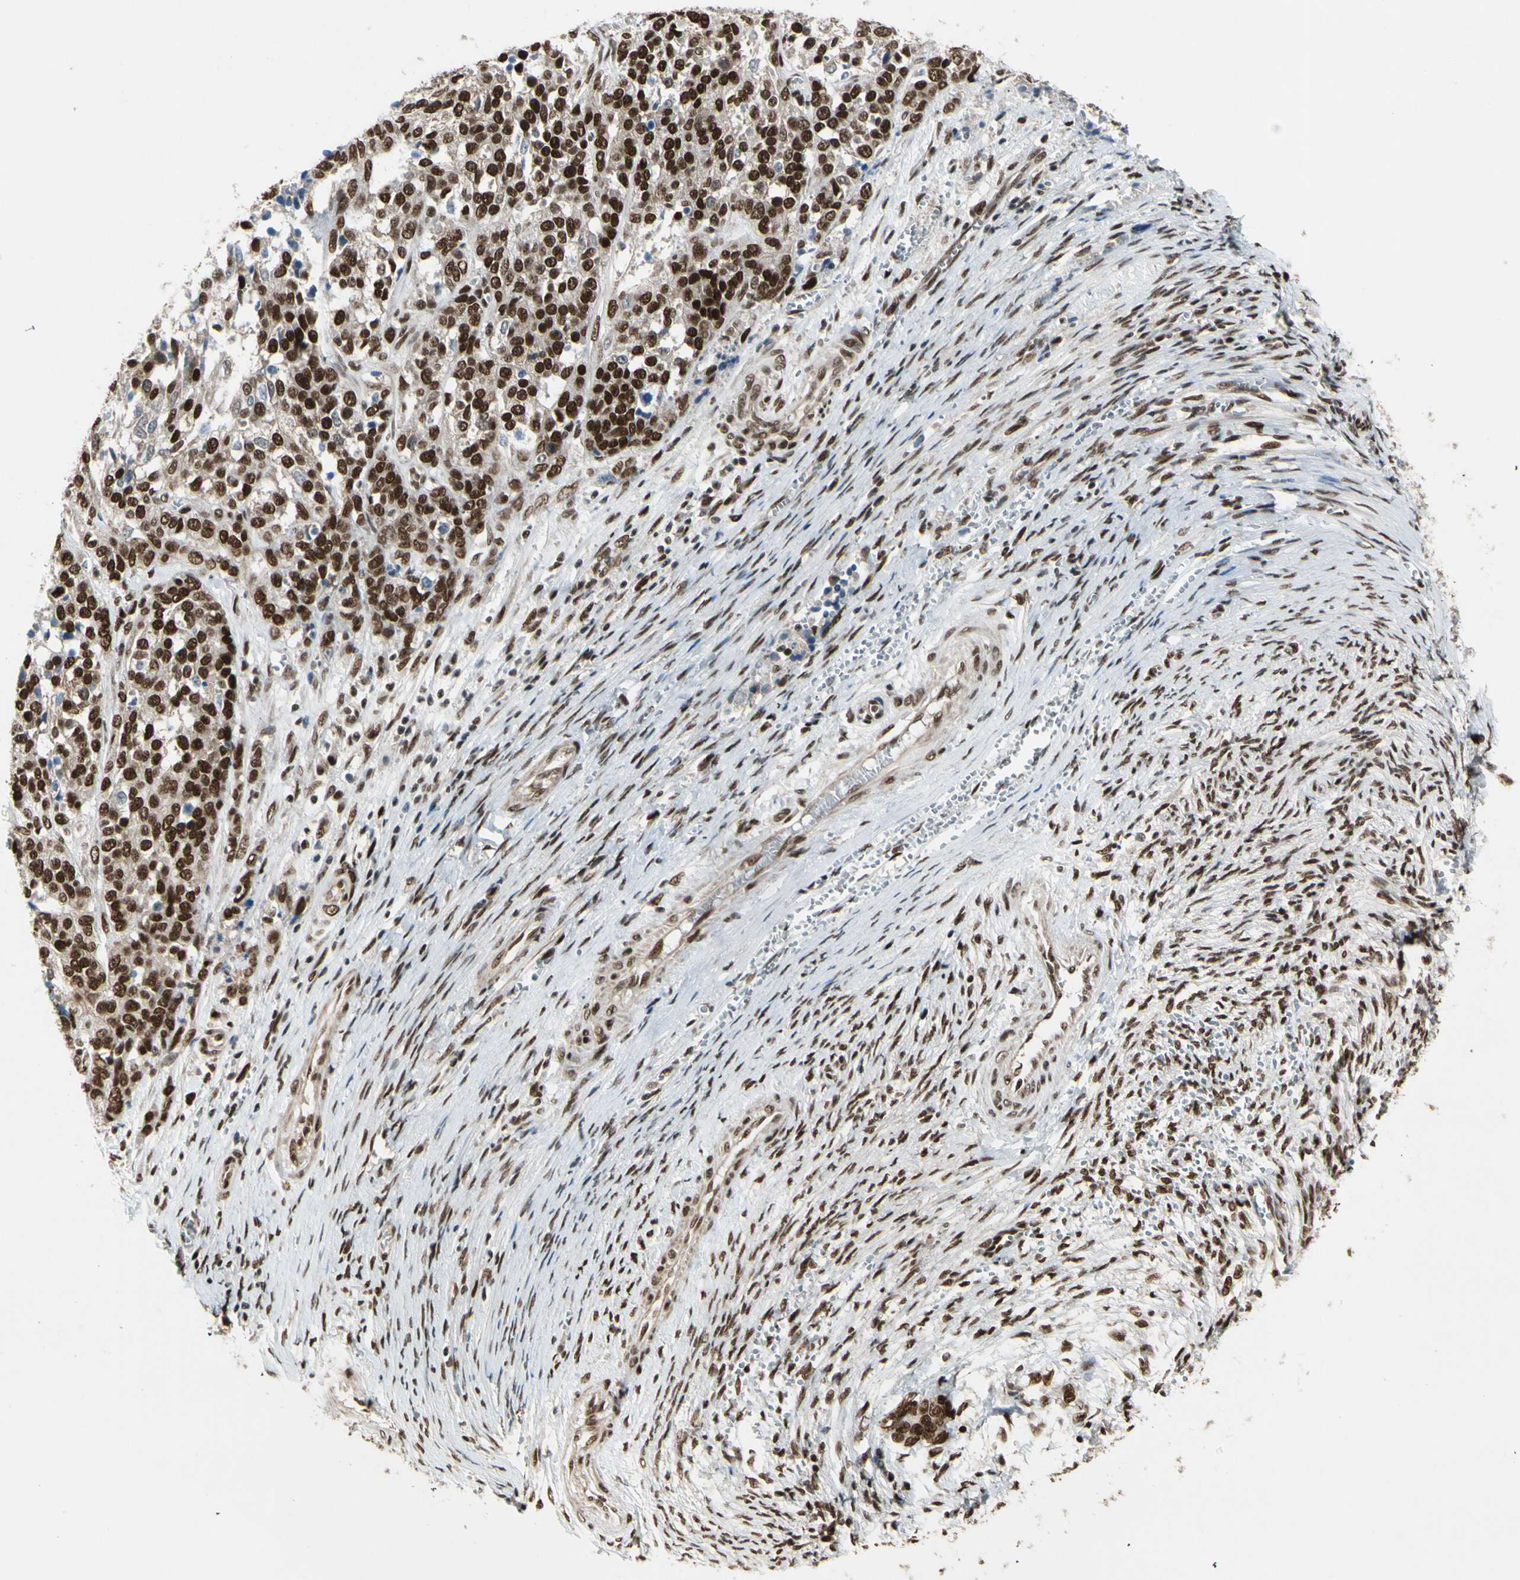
{"staining": {"intensity": "strong", "quantity": ">75%", "location": "nuclear"}, "tissue": "ovarian cancer", "cell_type": "Tumor cells", "image_type": "cancer", "snomed": [{"axis": "morphology", "description": "Cystadenocarcinoma, serous, NOS"}, {"axis": "topography", "description": "Ovary"}], "caption": "Immunohistochemistry (IHC) of ovarian cancer demonstrates high levels of strong nuclear staining in about >75% of tumor cells. (DAB (3,3'-diaminobenzidine) IHC, brown staining for protein, blue staining for nuclei).", "gene": "CHAMP1", "patient": {"sex": "female", "age": 44}}